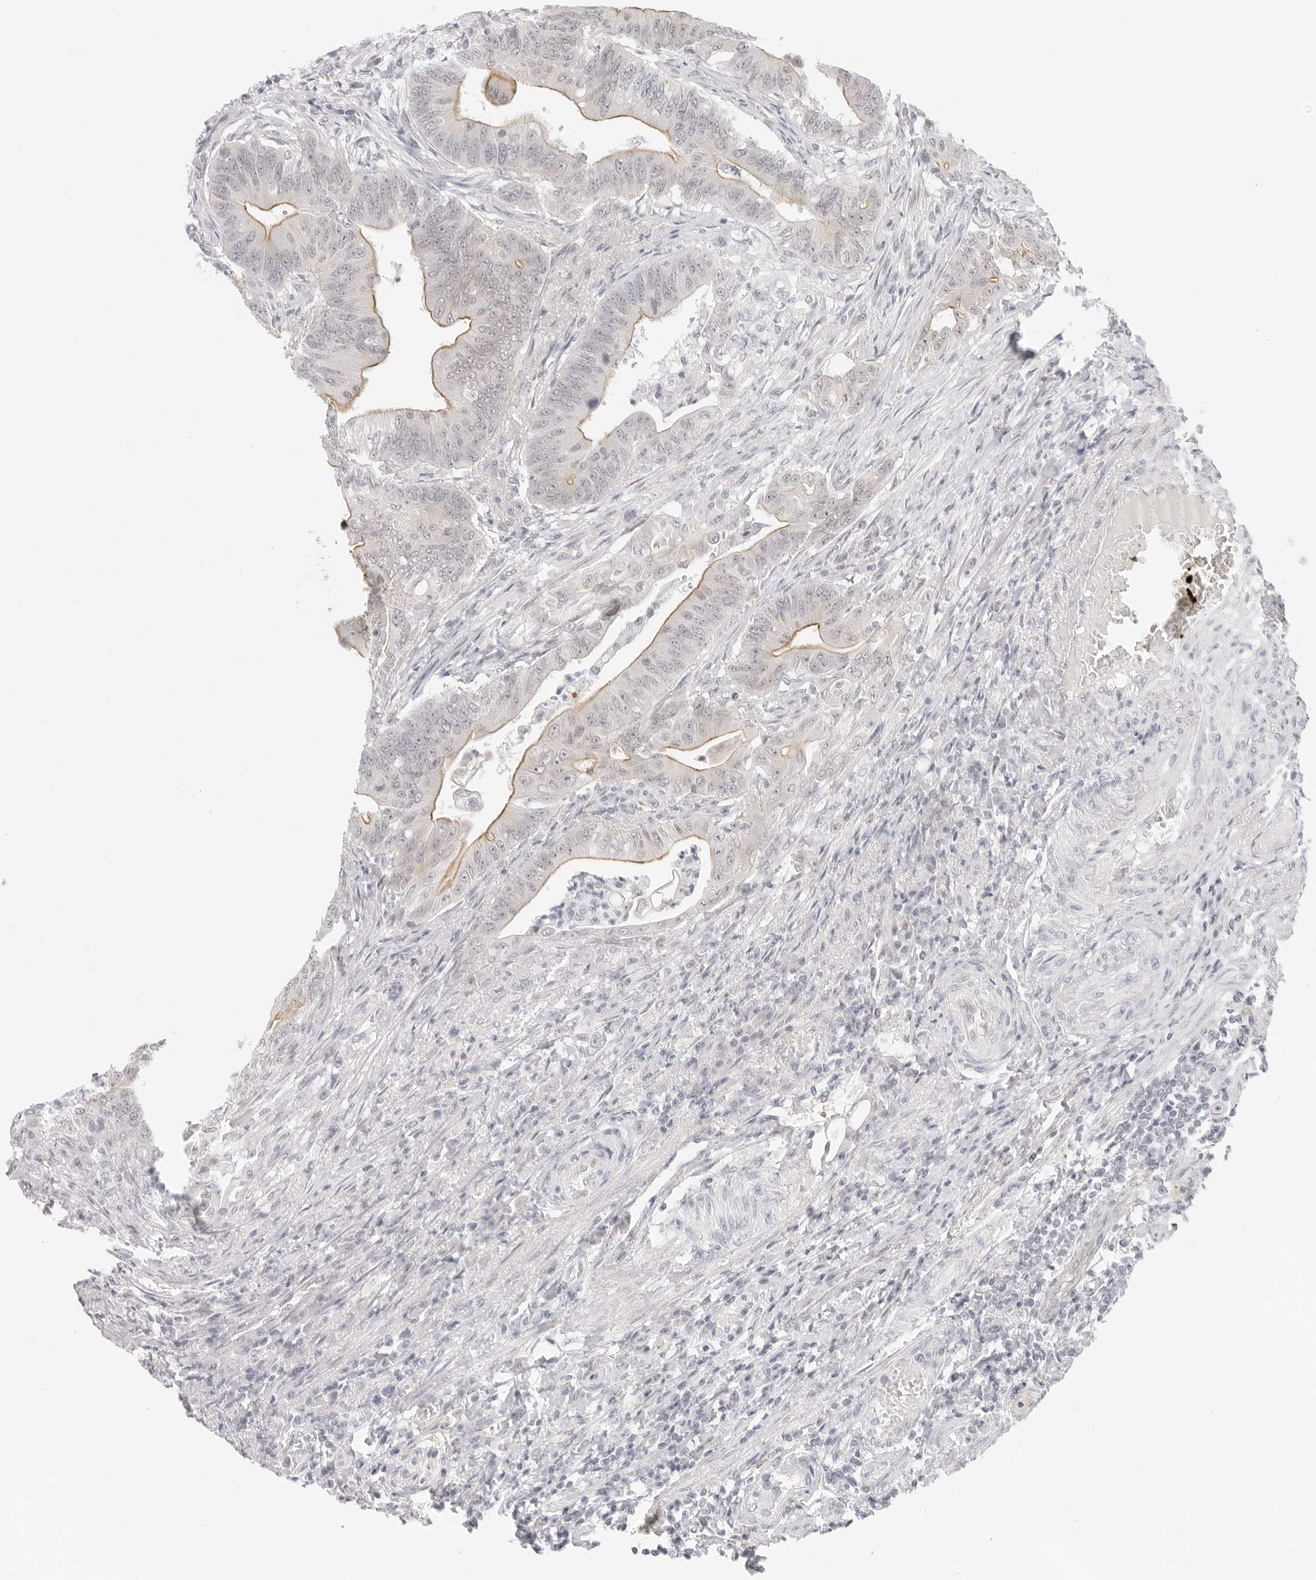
{"staining": {"intensity": "weak", "quantity": "<25%", "location": "cytoplasmic/membranous"}, "tissue": "colorectal cancer", "cell_type": "Tumor cells", "image_type": "cancer", "snomed": [{"axis": "morphology", "description": "Adenoma, NOS"}, {"axis": "morphology", "description": "Adenocarcinoma, NOS"}, {"axis": "topography", "description": "Colon"}], "caption": "An image of human adenoma (colorectal) is negative for staining in tumor cells.", "gene": "MED18", "patient": {"sex": "male", "age": 79}}